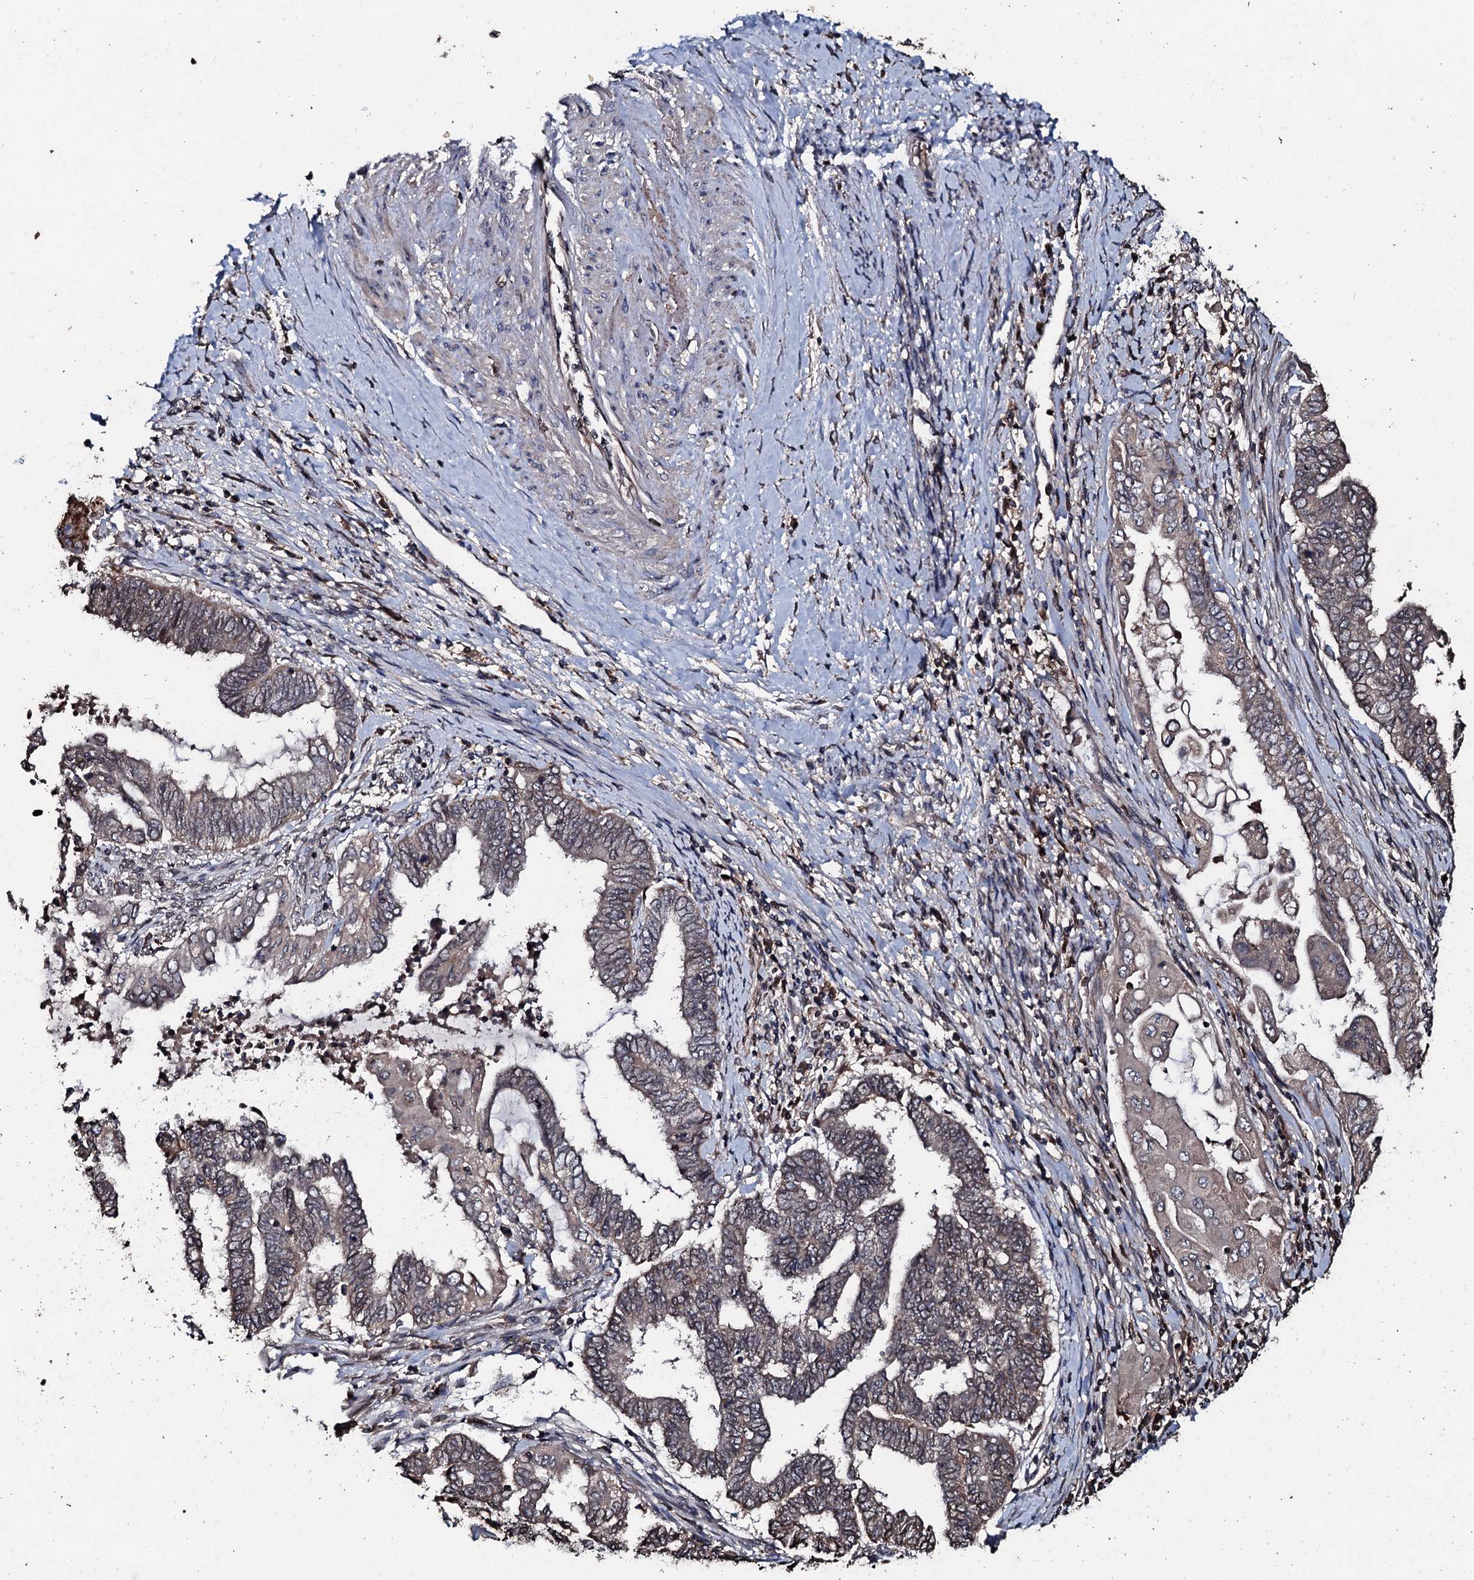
{"staining": {"intensity": "weak", "quantity": "25%-75%", "location": "cytoplasmic/membranous"}, "tissue": "endometrial cancer", "cell_type": "Tumor cells", "image_type": "cancer", "snomed": [{"axis": "morphology", "description": "Adenocarcinoma, NOS"}, {"axis": "topography", "description": "Uterus"}, {"axis": "topography", "description": "Endometrium"}], "caption": "Protein analysis of endometrial cancer (adenocarcinoma) tissue displays weak cytoplasmic/membranous positivity in about 25%-75% of tumor cells.", "gene": "SDHAF2", "patient": {"sex": "female", "age": 70}}